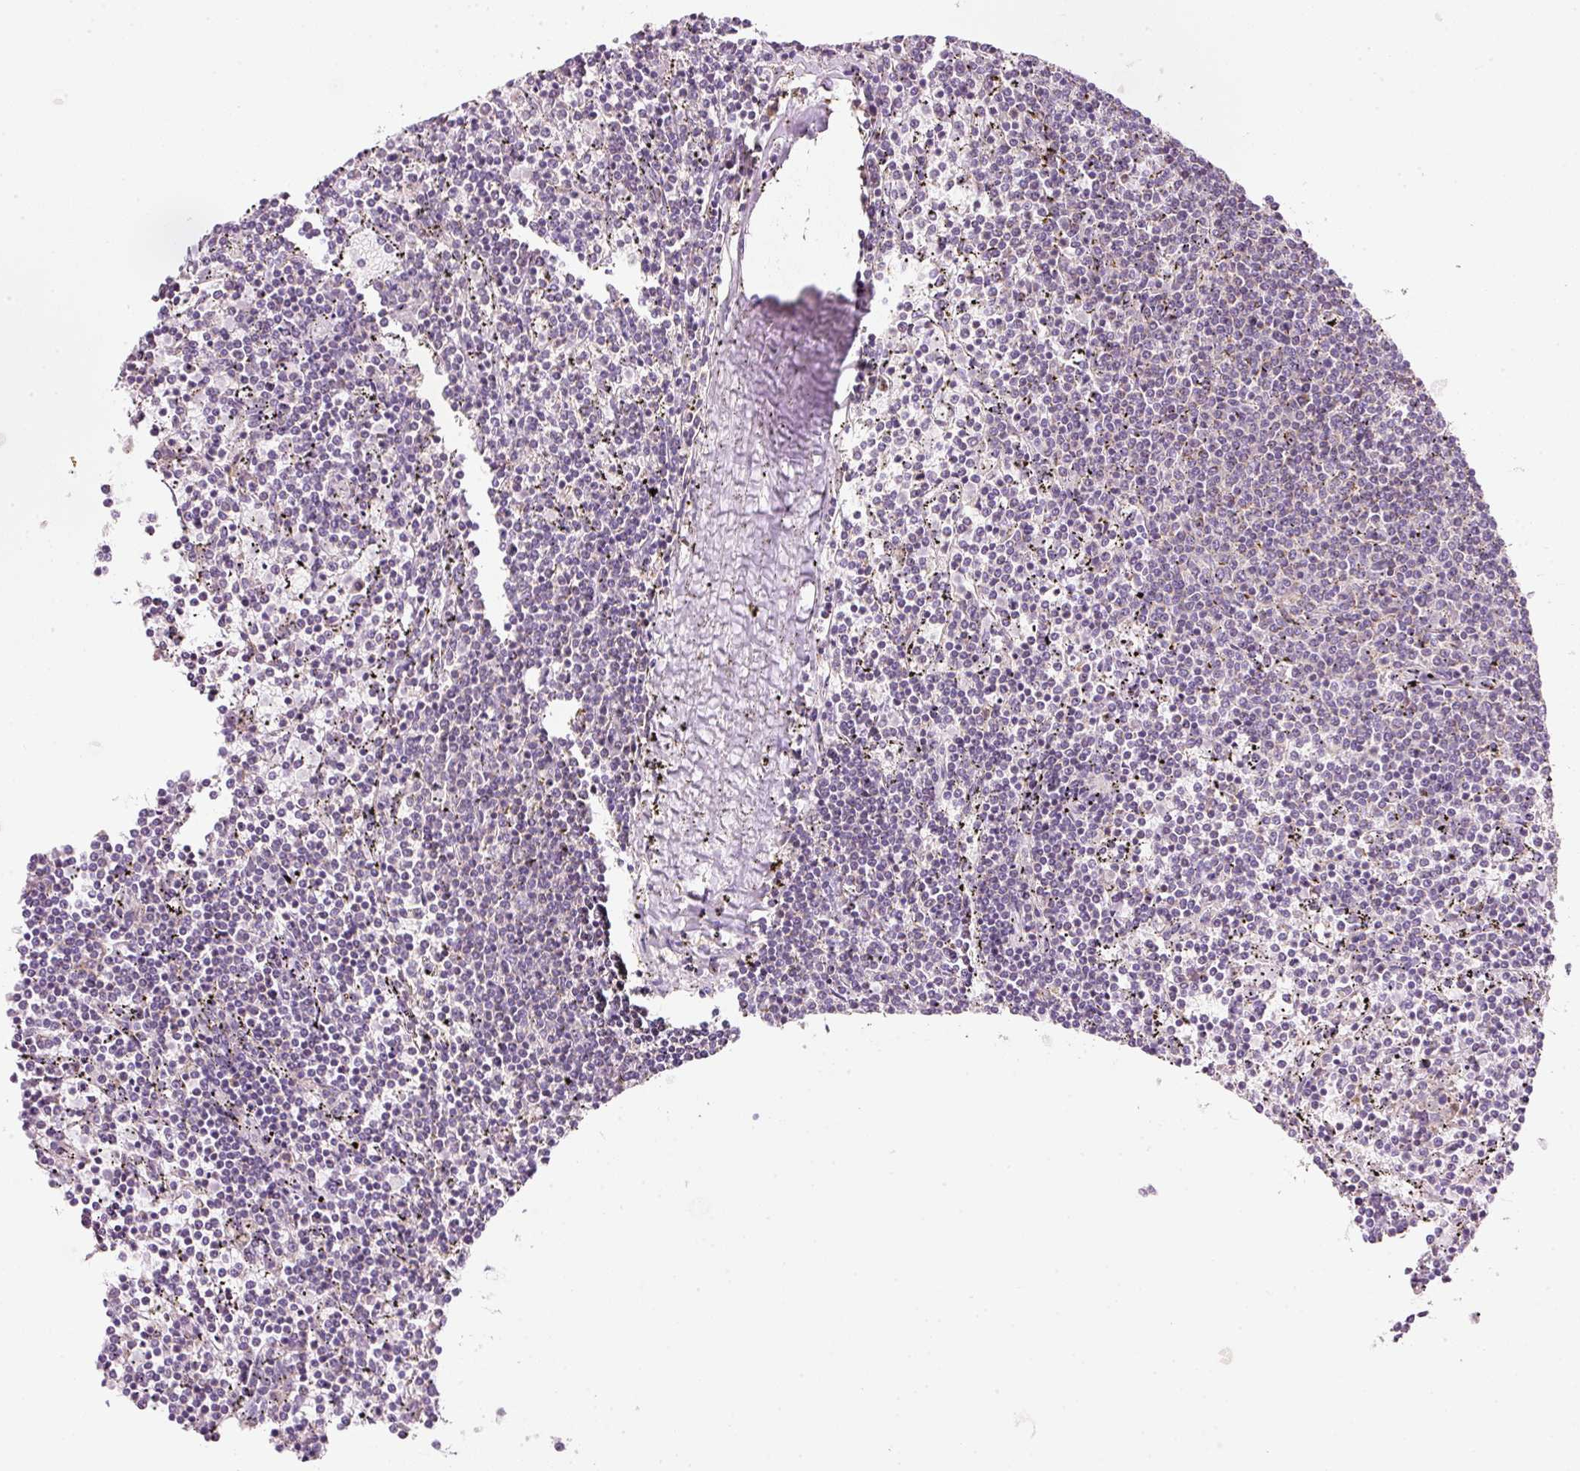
{"staining": {"intensity": "negative", "quantity": "none", "location": "none"}, "tissue": "lymphoma", "cell_type": "Tumor cells", "image_type": "cancer", "snomed": [{"axis": "morphology", "description": "Malignant lymphoma, non-Hodgkin's type, Low grade"}, {"axis": "topography", "description": "Spleen"}], "caption": "Lymphoma was stained to show a protein in brown. There is no significant positivity in tumor cells. (Immunohistochemistry (ihc), brightfield microscopy, high magnification).", "gene": "NDUFA1", "patient": {"sex": "female", "age": 50}}